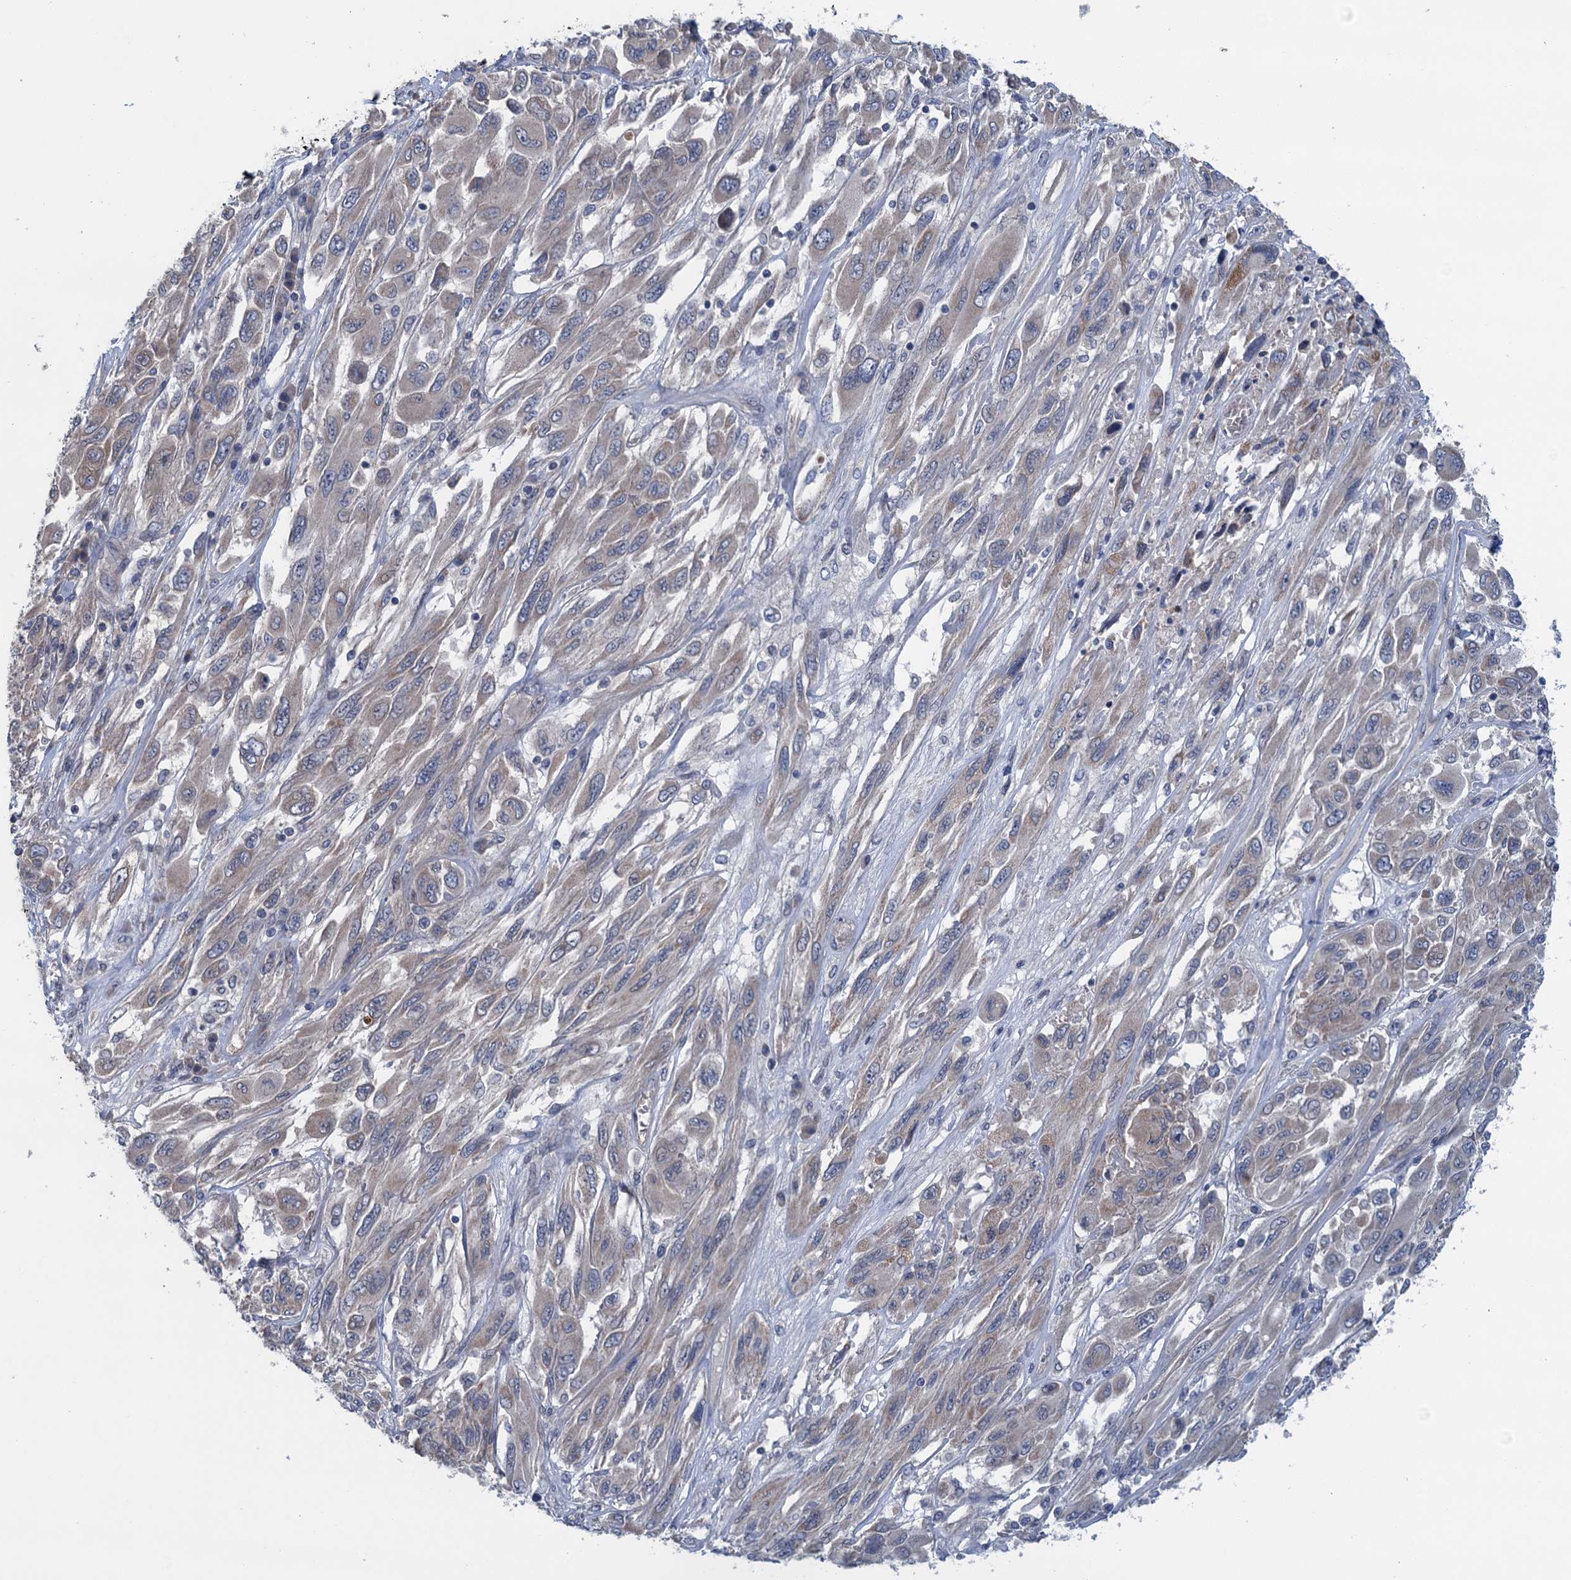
{"staining": {"intensity": "negative", "quantity": "none", "location": "none"}, "tissue": "melanoma", "cell_type": "Tumor cells", "image_type": "cancer", "snomed": [{"axis": "morphology", "description": "Malignant melanoma, NOS"}, {"axis": "topography", "description": "Skin"}], "caption": "Protein analysis of melanoma displays no significant staining in tumor cells.", "gene": "CTU2", "patient": {"sex": "female", "age": 91}}